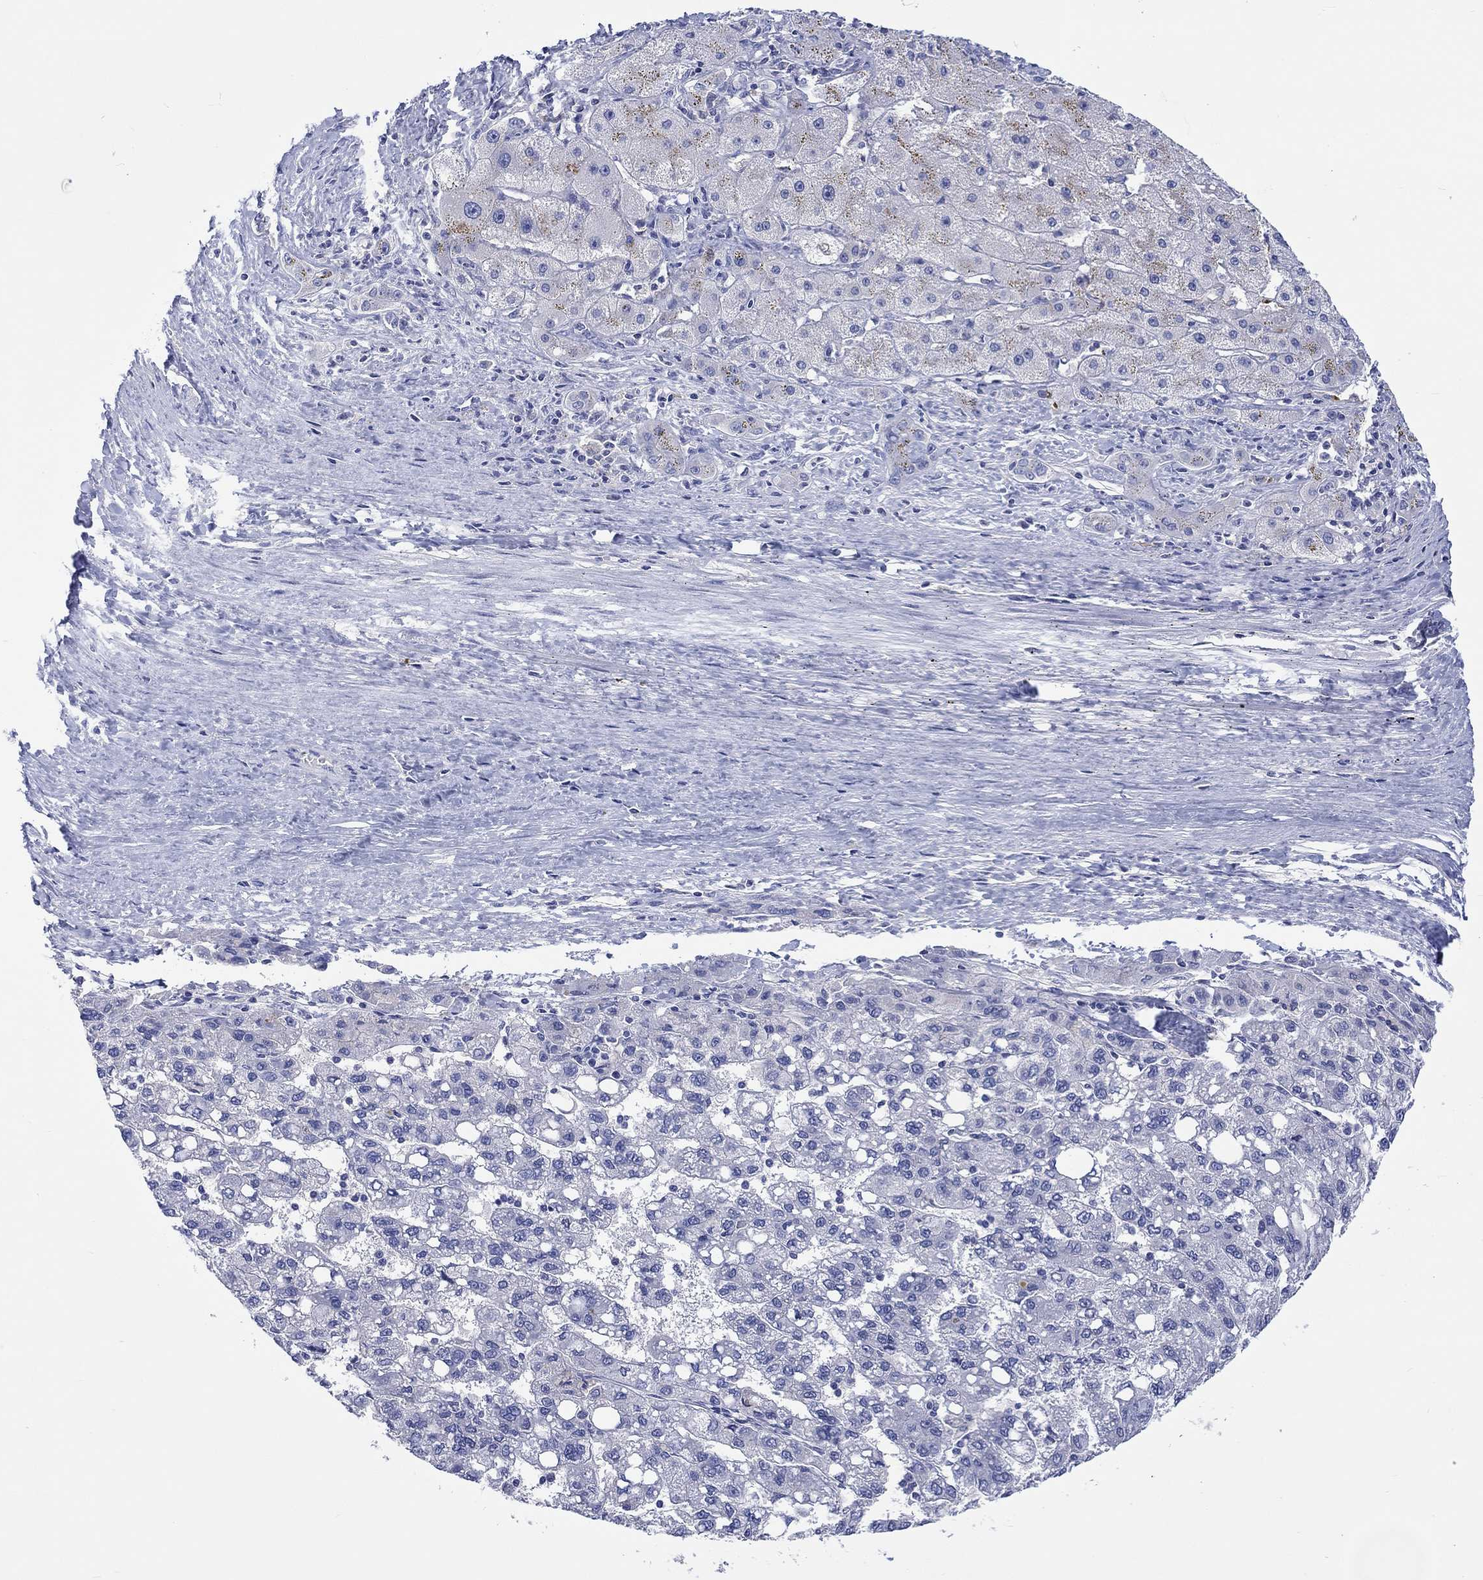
{"staining": {"intensity": "negative", "quantity": "none", "location": "none"}, "tissue": "liver cancer", "cell_type": "Tumor cells", "image_type": "cancer", "snomed": [{"axis": "morphology", "description": "Carcinoma, Hepatocellular, NOS"}, {"axis": "topography", "description": "Liver"}], "caption": "Immunohistochemistry (IHC) photomicrograph of liver cancer stained for a protein (brown), which demonstrates no expression in tumor cells.", "gene": "TOMM20L", "patient": {"sex": "female", "age": 82}}